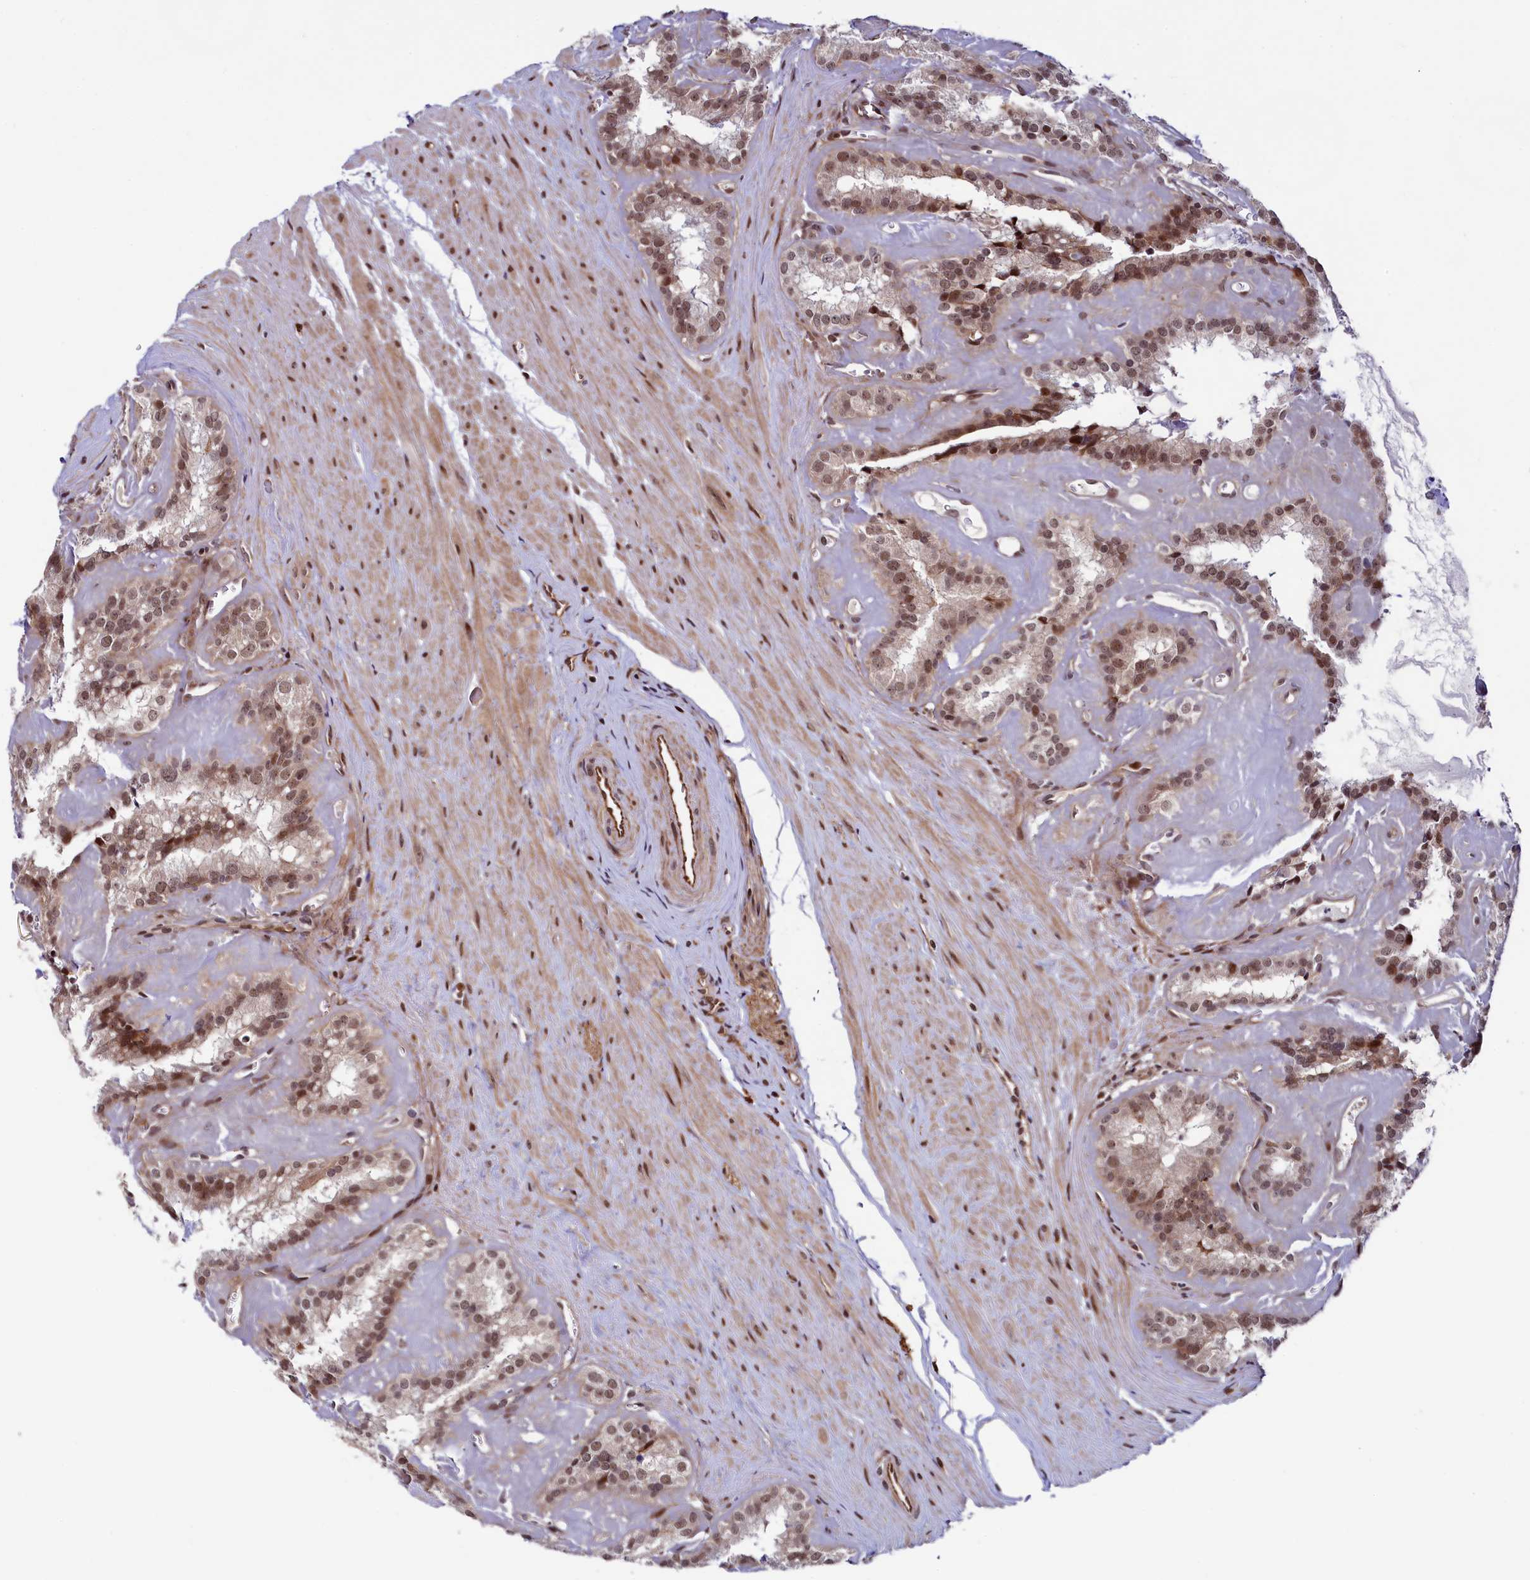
{"staining": {"intensity": "moderate", "quantity": ">75%", "location": "nuclear"}, "tissue": "seminal vesicle", "cell_type": "Glandular cells", "image_type": "normal", "snomed": [{"axis": "morphology", "description": "Normal tissue, NOS"}, {"axis": "topography", "description": "Prostate"}, {"axis": "topography", "description": "Seminal veicle"}], "caption": "Glandular cells show medium levels of moderate nuclear staining in approximately >75% of cells in unremarkable seminal vesicle. (DAB (3,3'-diaminobenzidine) IHC with brightfield microscopy, high magnification).", "gene": "LEO1", "patient": {"sex": "male", "age": 59}}